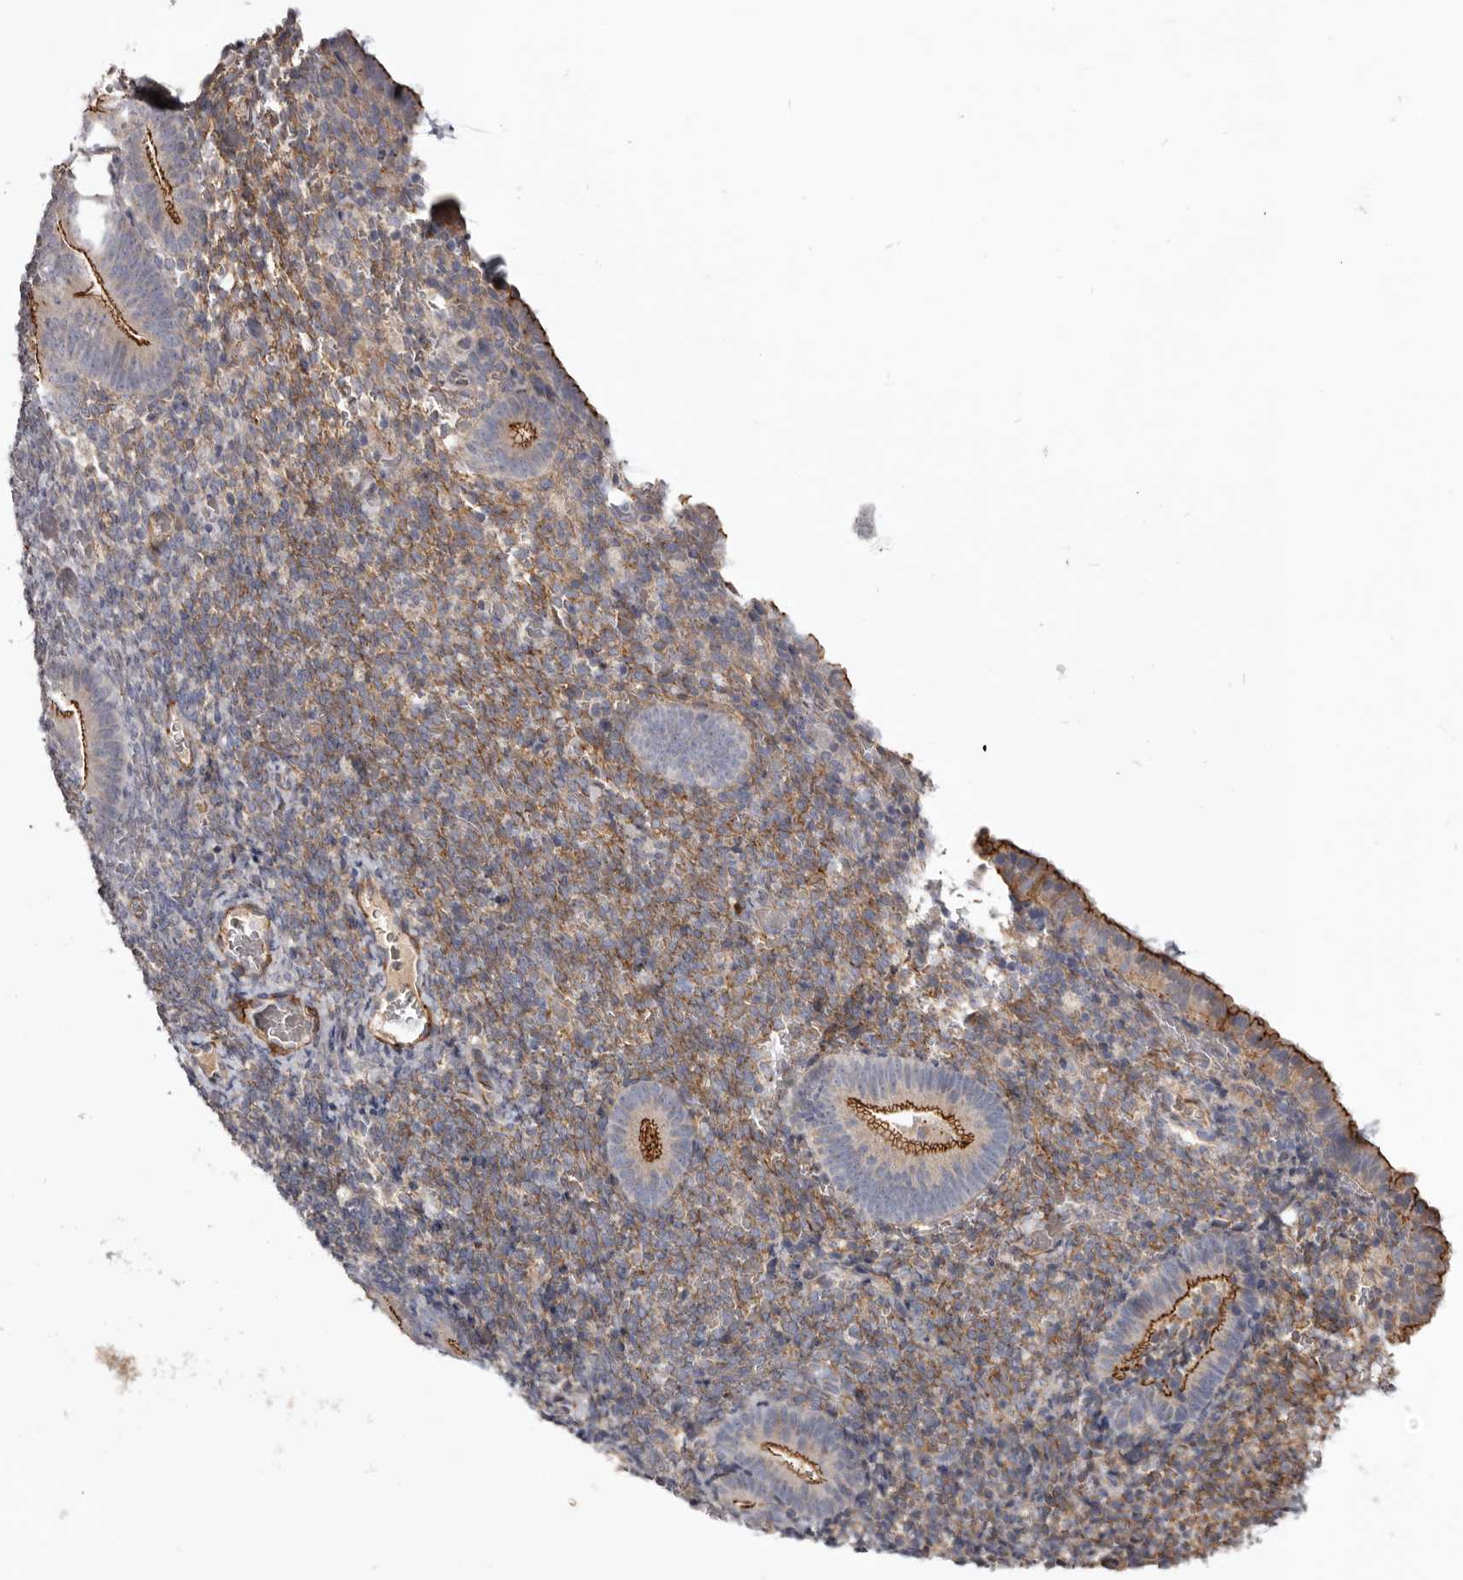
{"staining": {"intensity": "moderate", "quantity": "25%-75%", "location": "cytoplasmic/membranous"}, "tissue": "endometrium", "cell_type": "Cells in endometrial stroma", "image_type": "normal", "snomed": [{"axis": "morphology", "description": "Normal tissue, NOS"}, {"axis": "topography", "description": "Endometrium"}], "caption": "This image shows immunohistochemistry staining of benign human endometrium, with medium moderate cytoplasmic/membranous expression in approximately 25%-75% of cells in endometrial stroma.", "gene": "CGN", "patient": {"sex": "female", "age": 51}}